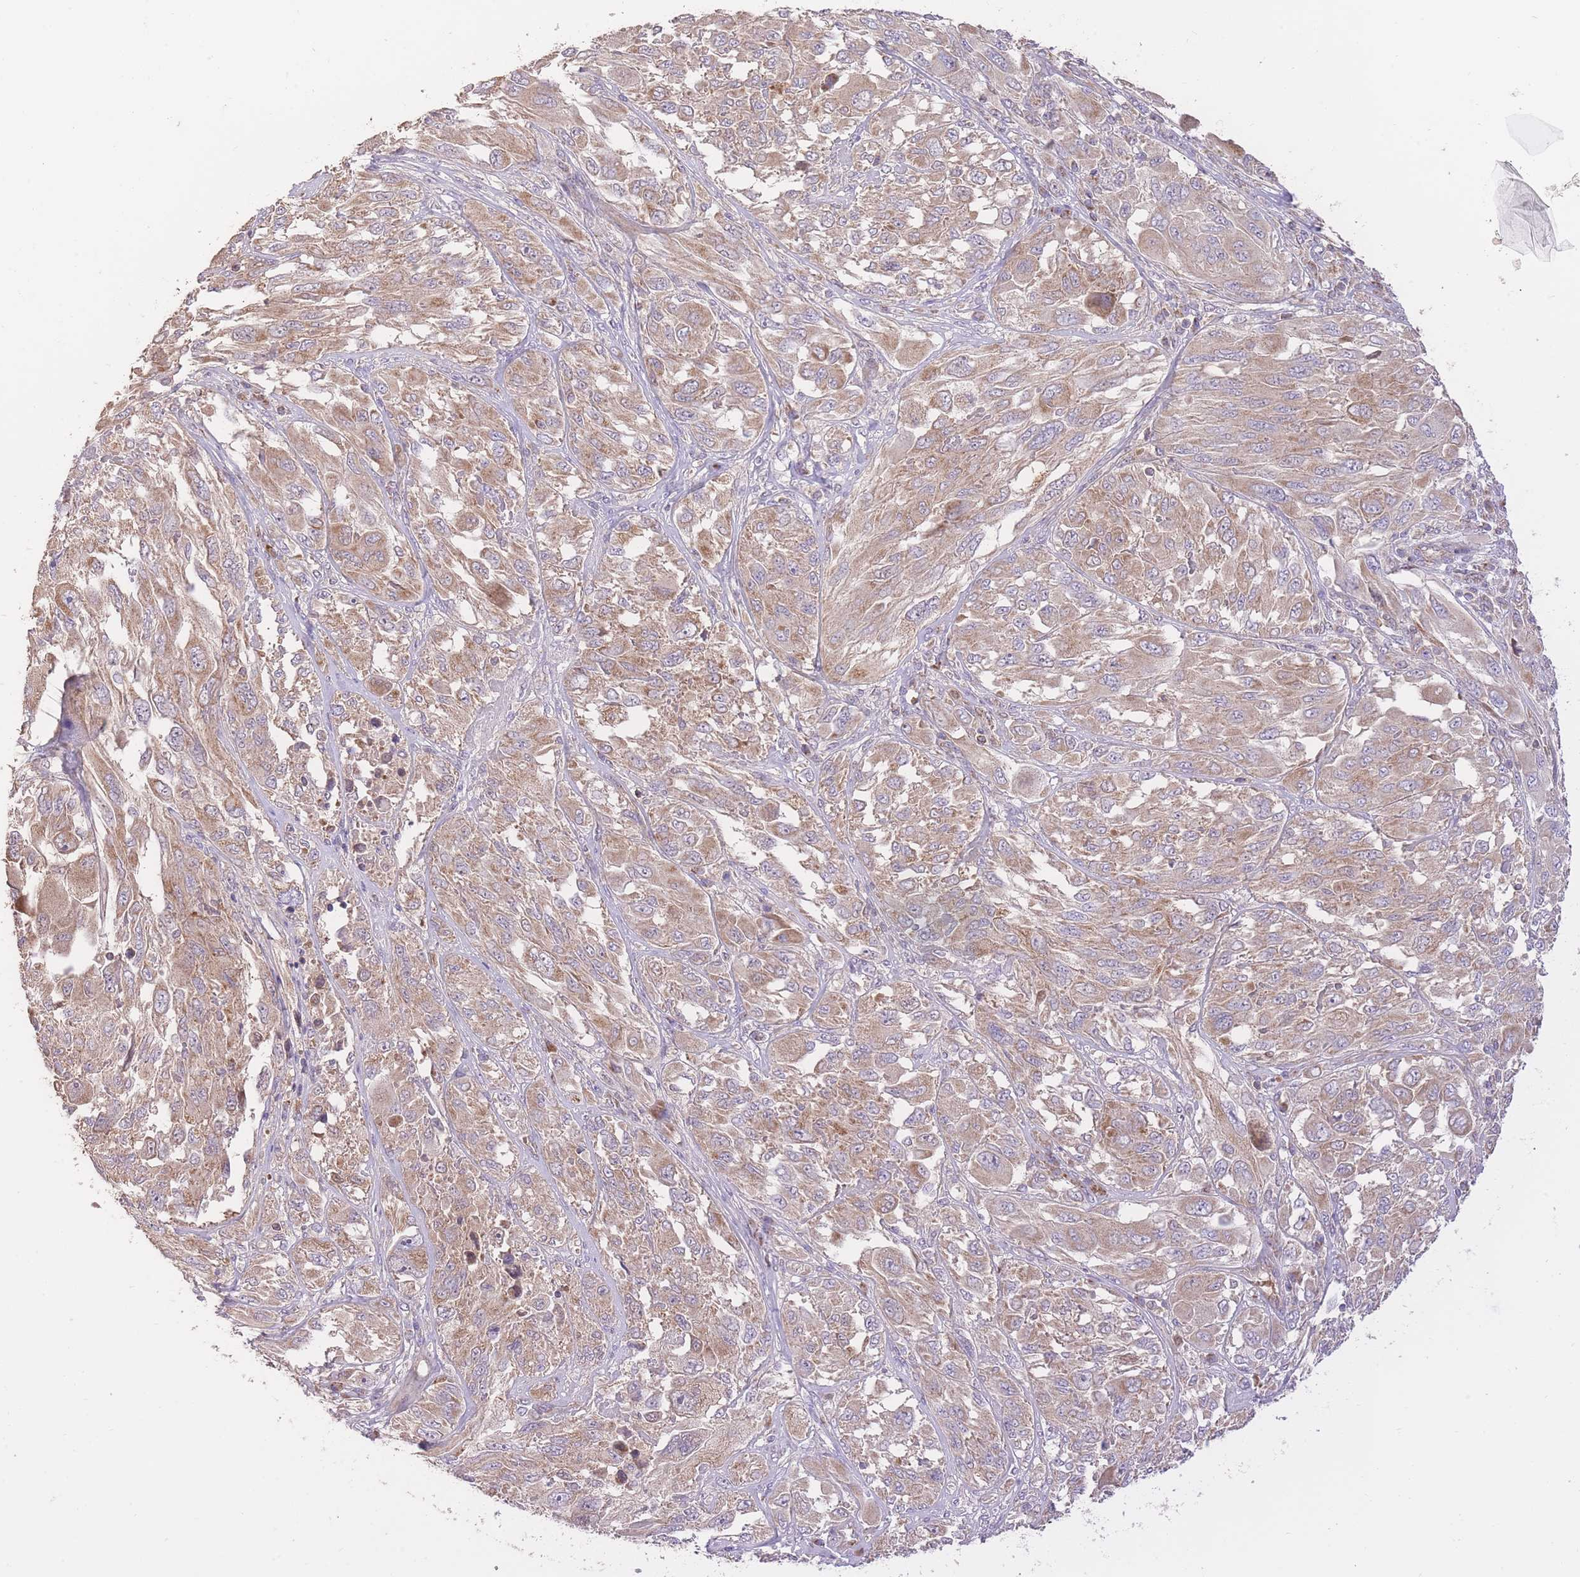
{"staining": {"intensity": "moderate", "quantity": ">75%", "location": "cytoplasmic/membranous"}, "tissue": "melanoma", "cell_type": "Tumor cells", "image_type": "cancer", "snomed": [{"axis": "morphology", "description": "Malignant melanoma, NOS"}, {"axis": "topography", "description": "Skin"}], "caption": "Protein staining shows moderate cytoplasmic/membranous positivity in approximately >75% of tumor cells in melanoma.", "gene": "PREP", "patient": {"sex": "female", "age": 91}}